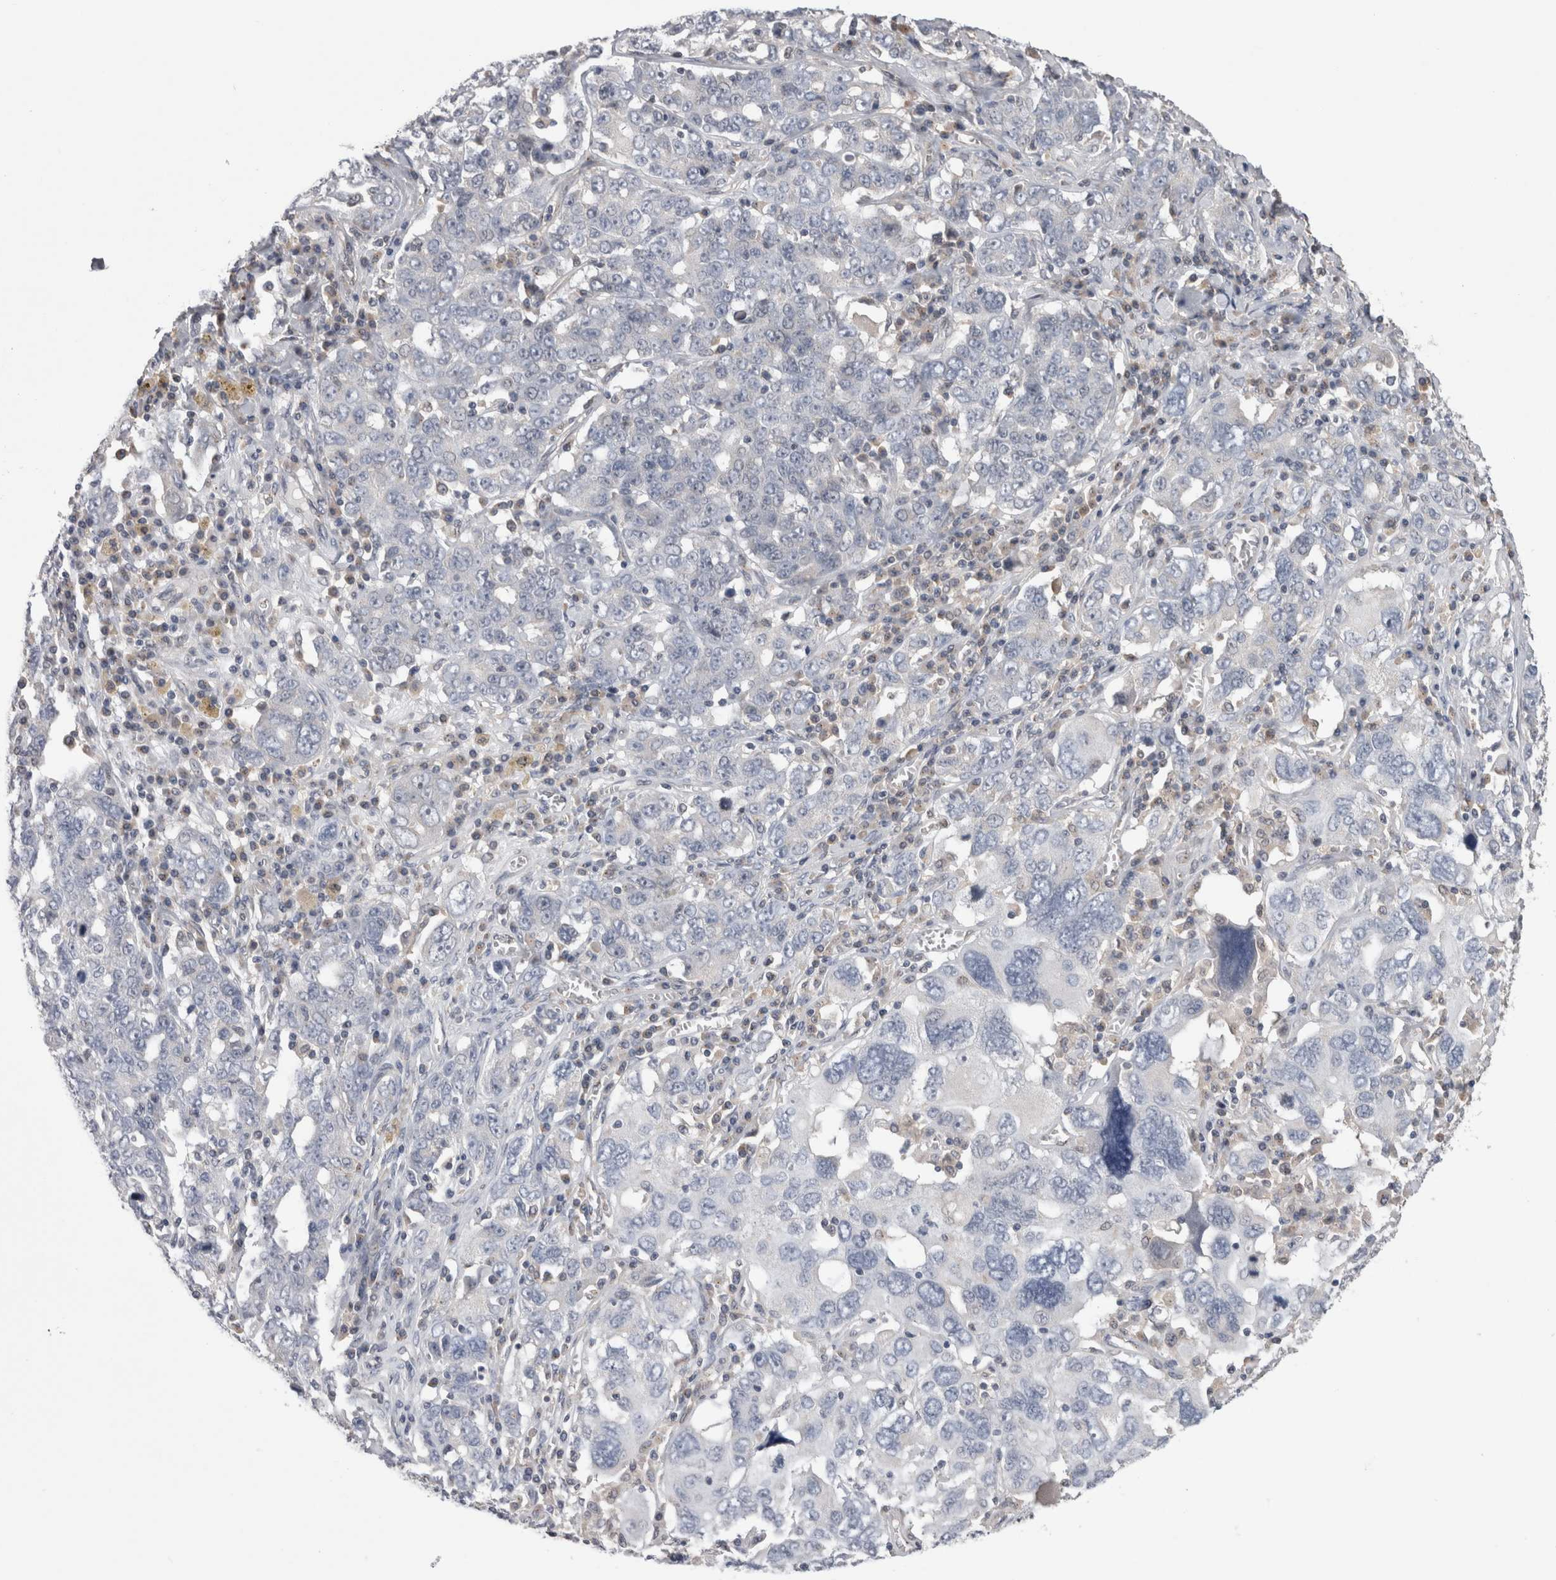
{"staining": {"intensity": "negative", "quantity": "none", "location": "none"}, "tissue": "ovarian cancer", "cell_type": "Tumor cells", "image_type": "cancer", "snomed": [{"axis": "morphology", "description": "Carcinoma, endometroid"}, {"axis": "topography", "description": "Ovary"}], "caption": "Ovarian cancer (endometroid carcinoma) was stained to show a protein in brown. There is no significant staining in tumor cells. Brightfield microscopy of immunohistochemistry stained with DAB (3,3'-diaminobenzidine) (brown) and hematoxylin (blue), captured at high magnification.", "gene": "DCTN6", "patient": {"sex": "female", "age": 62}}